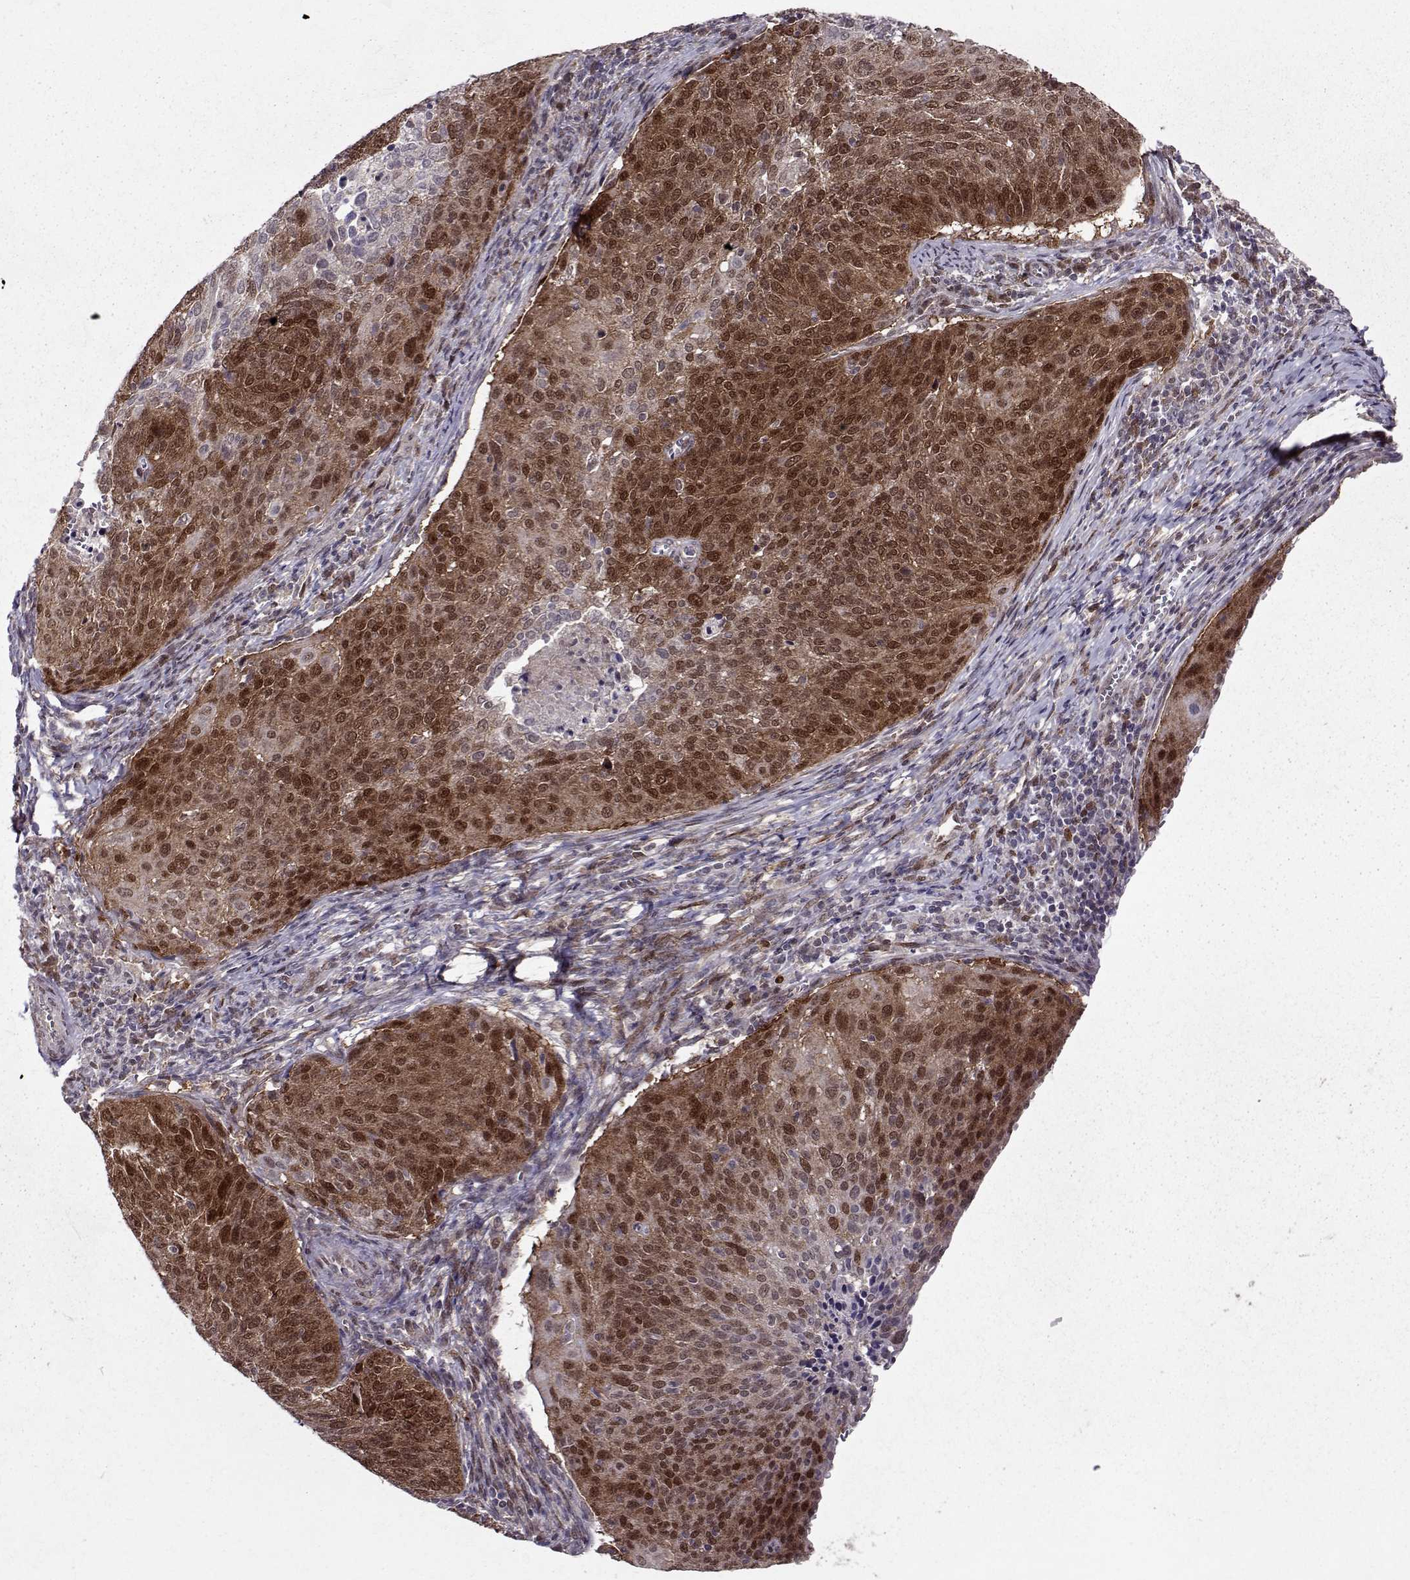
{"staining": {"intensity": "strong", "quantity": ">75%", "location": "cytoplasmic/membranous,nuclear"}, "tissue": "cervical cancer", "cell_type": "Tumor cells", "image_type": "cancer", "snomed": [{"axis": "morphology", "description": "Squamous cell carcinoma, NOS"}, {"axis": "topography", "description": "Cervix"}], "caption": "Protein analysis of squamous cell carcinoma (cervical) tissue exhibits strong cytoplasmic/membranous and nuclear positivity in approximately >75% of tumor cells. Nuclei are stained in blue.", "gene": "CDK4", "patient": {"sex": "female", "age": 39}}